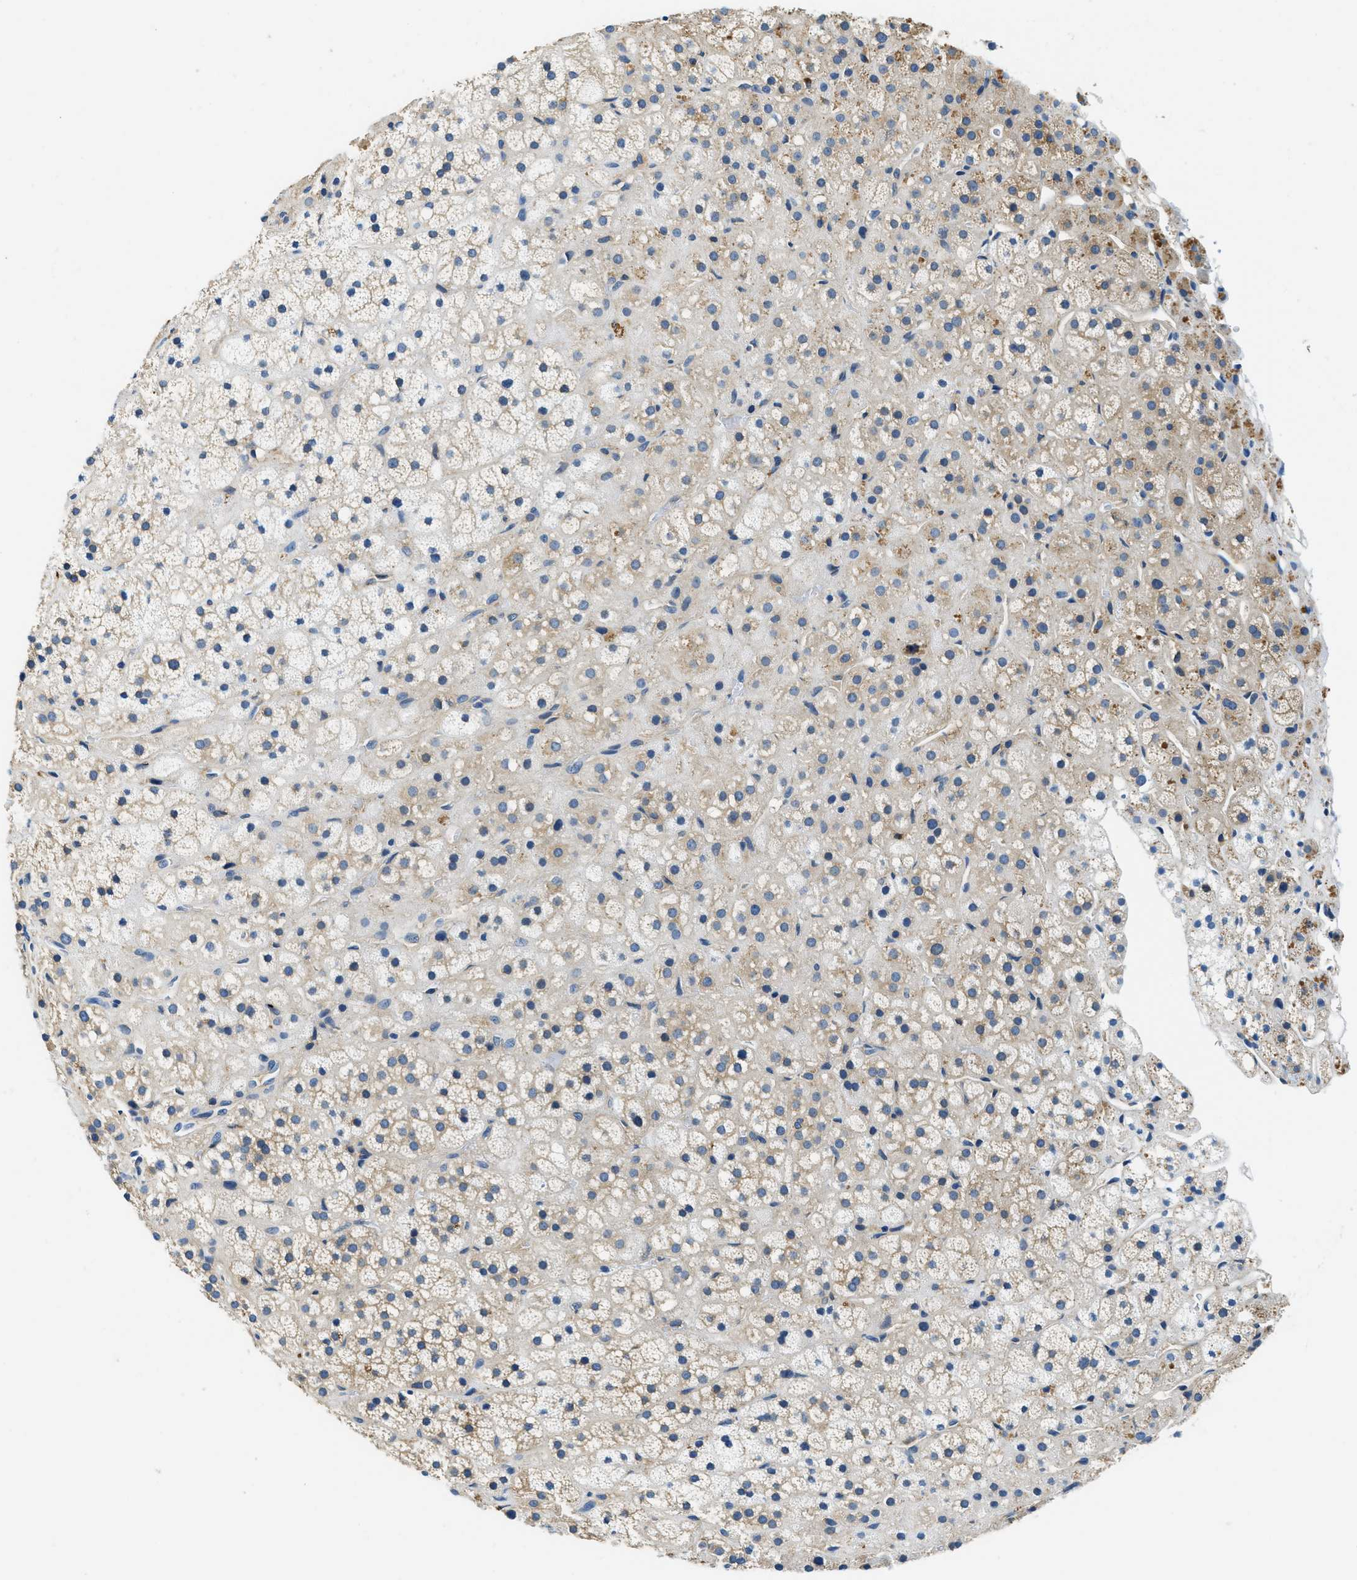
{"staining": {"intensity": "weak", "quantity": ">75%", "location": "cytoplasmic/membranous"}, "tissue": "adrenal gland", "cell_type": "Glandular cells", "image_type": "normal", "snomed": [{"axis": "morphology", "description": "Normal tissue, NOS"}, {"axis": "topography", "description": "Adrenal gland"}], "caption": "Brown immunohistochemical staining in normal adrenal gland demonstrates weak cytoplasmic/membranous expression in about >75% of glandular cells. (DAB (3,3'-diaminobenzidine) IHC with brightfield microscopy, high magnification).", "gene": "TWF1", "patient": {"sex": "male", "age": 56}}